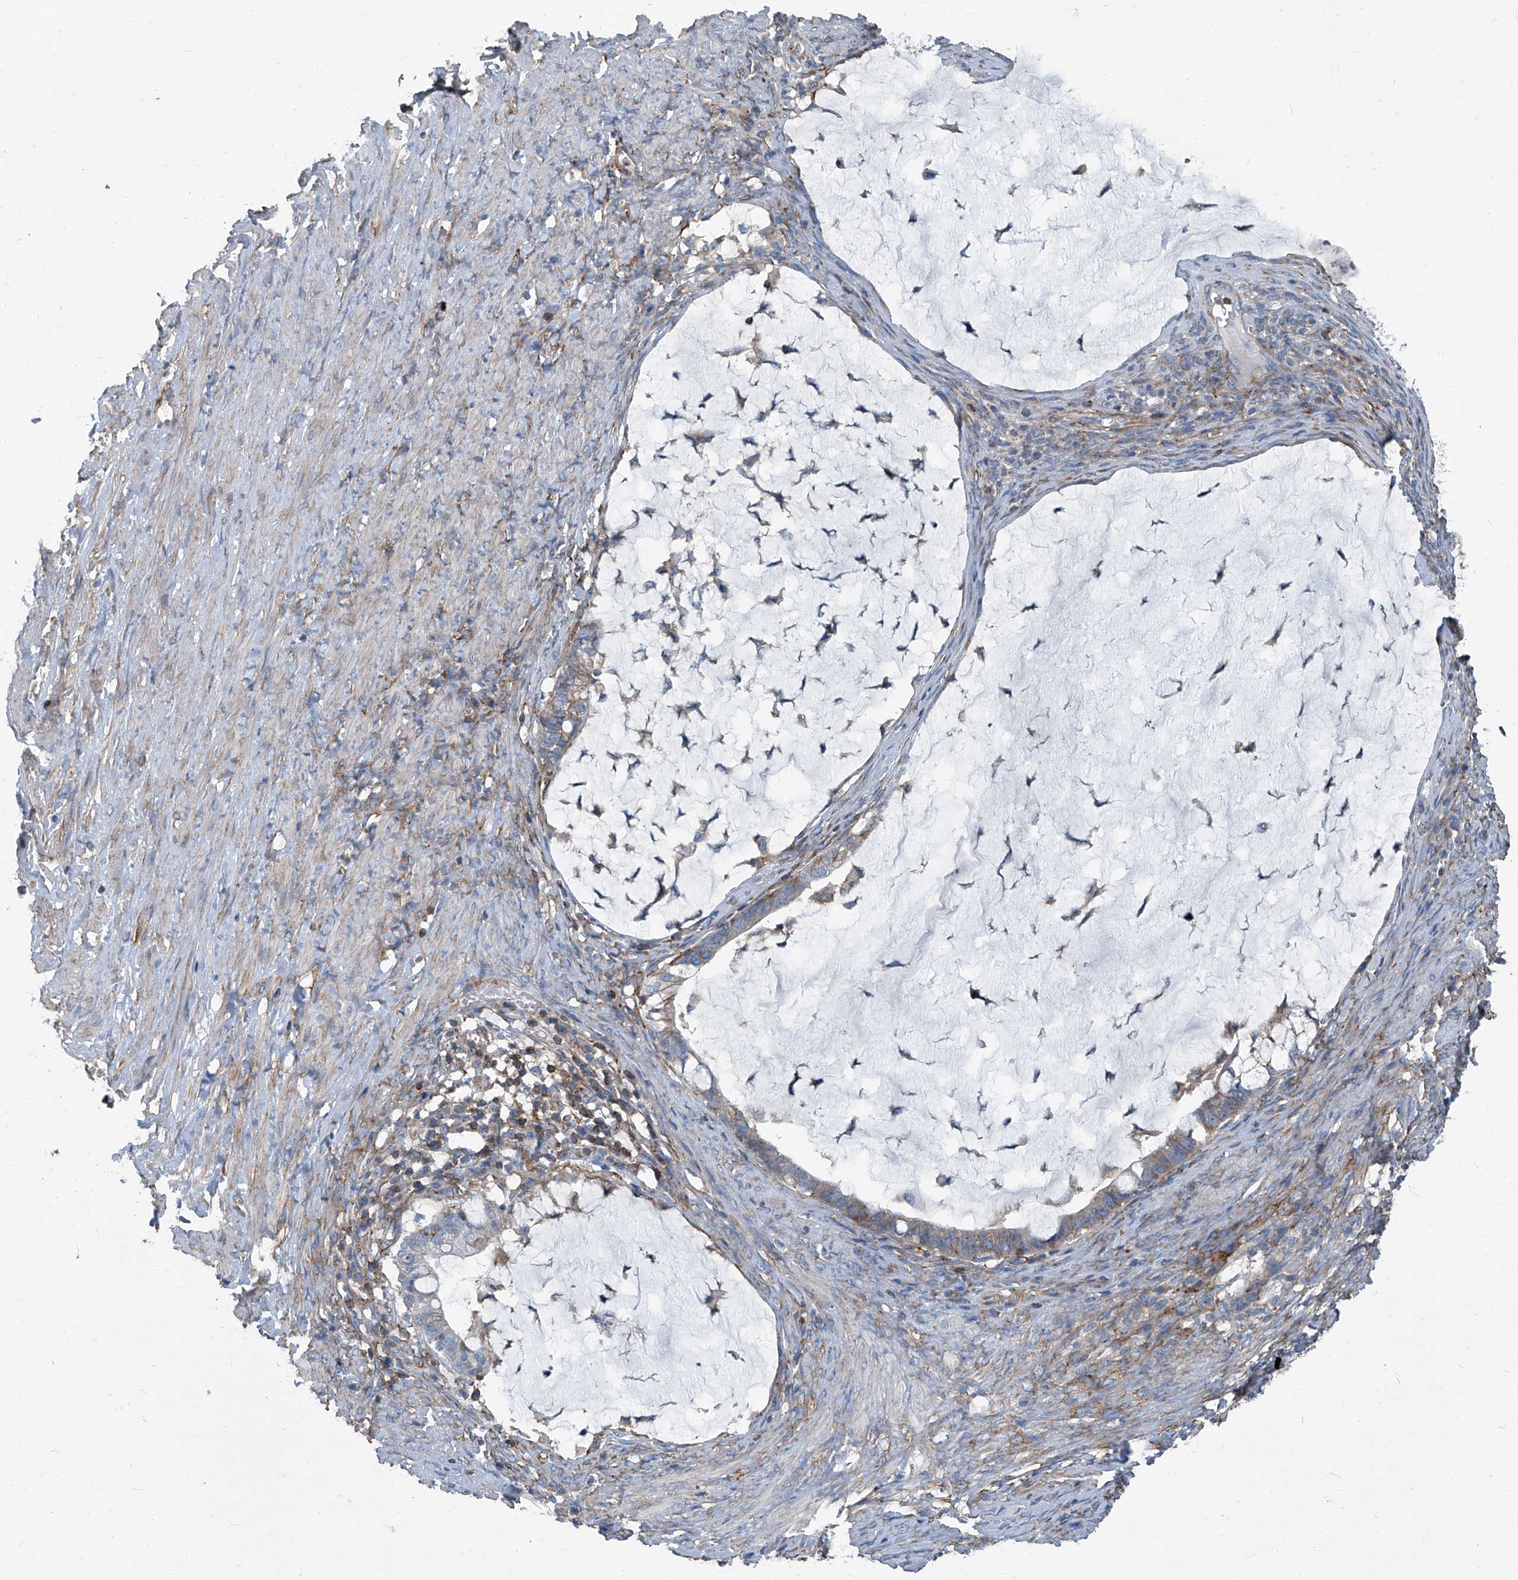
{"staining": {"intensity": "weak", "quantity": ">75%", "location": "cytoplasmic/membranous"}, "tissue": "ovarian cancer", "cell_type": "Tumor cells", "image_type": "cancer", "snomed": [{"axis": "morphology", "description": "Cystadenocarcinoma, mucinous, NOS"}, {"axis": "topography", "description": "Ovary"}], "caption": "The immunohistochemical stain labels weak cytoplasmic/membranous staining in tumor cells of mucinous cystadenocarcinoma (ovarian) tissue. (DAB IHC with brightfield microscopy, high magnification).", "gene": "SEPTIN7", "patient": {"sex": "female", "age": 61}}